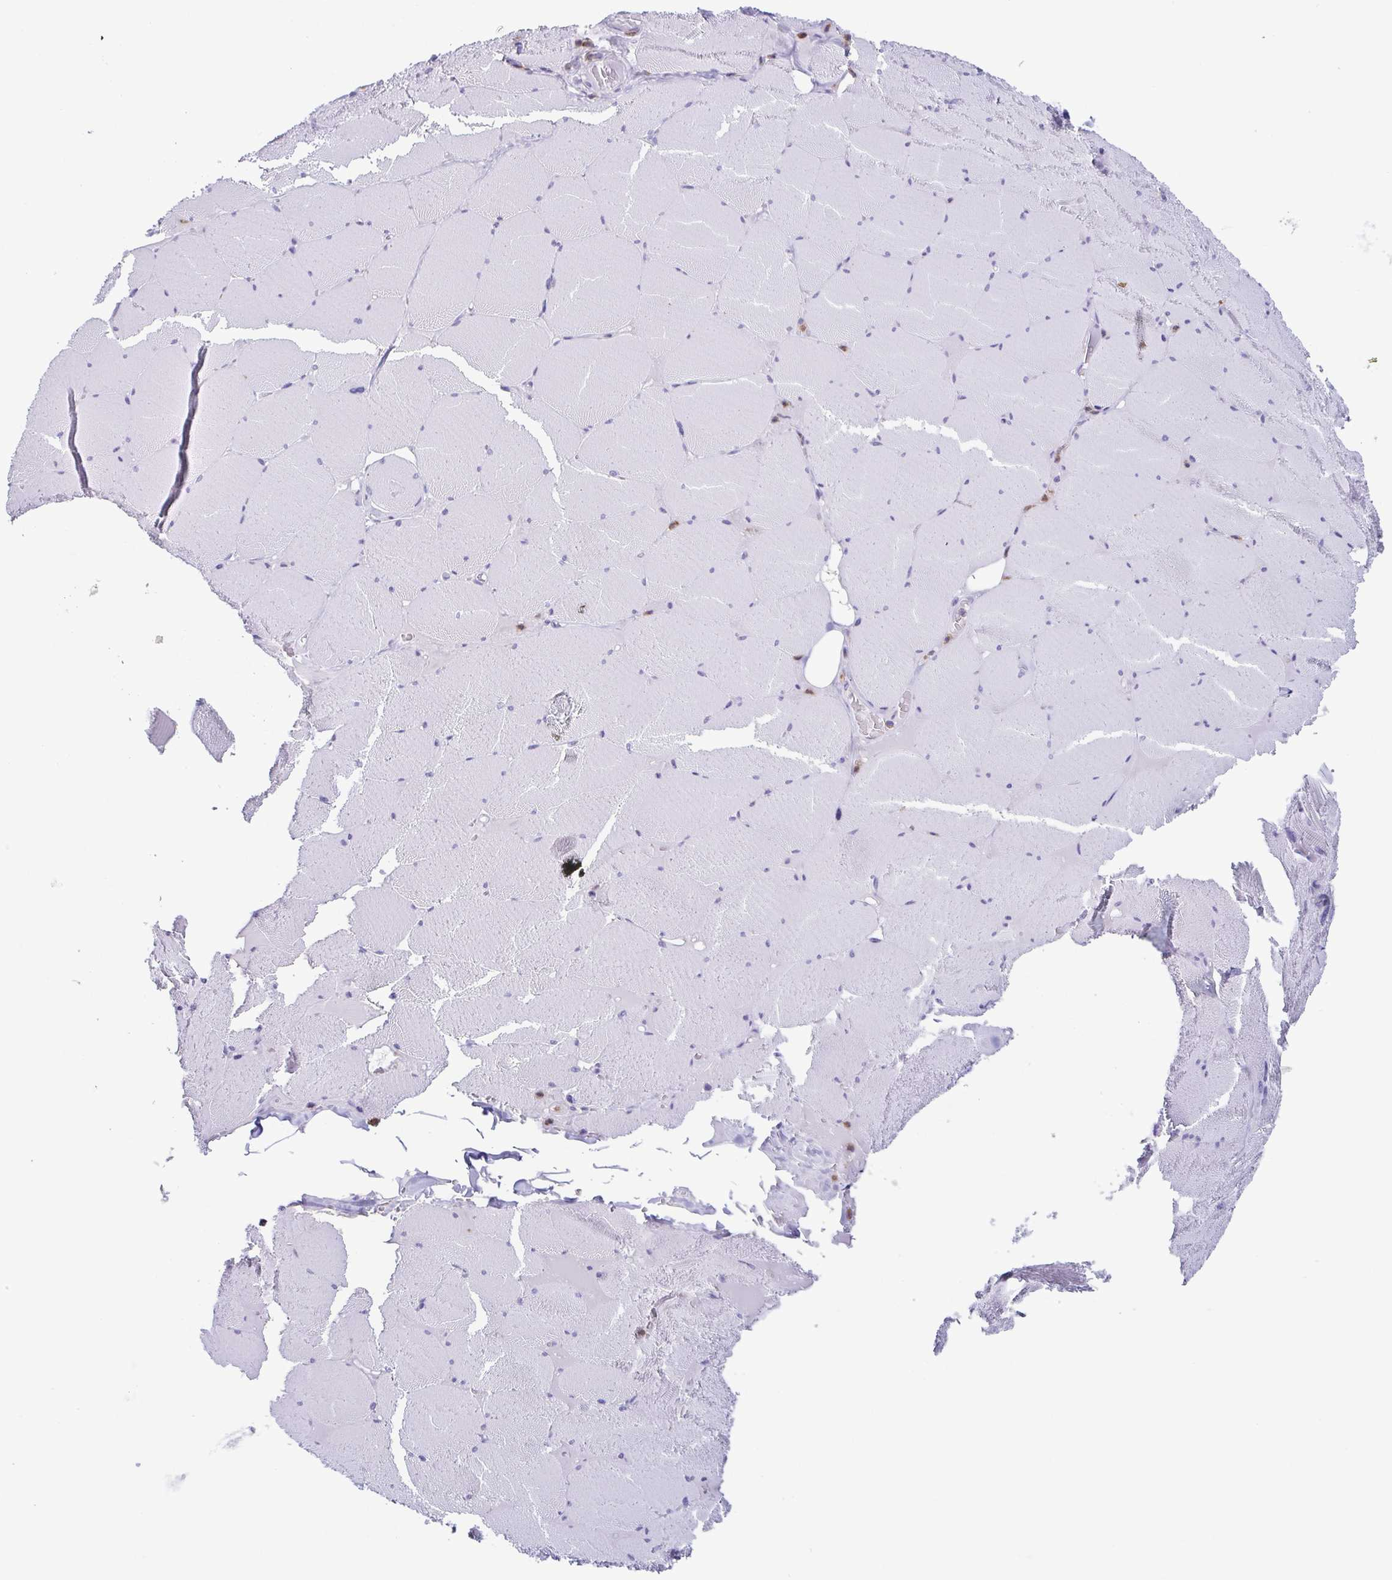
{"staining": {"intensity": "negative", "quantity": "none", "location": "none"}, "tissue": "skeletal muscle", "cell_type": "Myocytes", "image_type": "normal", "snomed": [{"axis": "morphology", "description": "Normal tissue, NOS"}, {"axis": "topography", "description": "Skeletal muscle"}, {"axis": "topography", "description": "Head-Neck"}], "caption": "This image is of benign skeletal muscle stained with immunohistochemistry (IHC) to label a protein in brown with the nuclei are counter-stained blue. There is no positivity in myocytes.", "gene": "AZU1", "patient": {"sex": "male", "age": 66}}